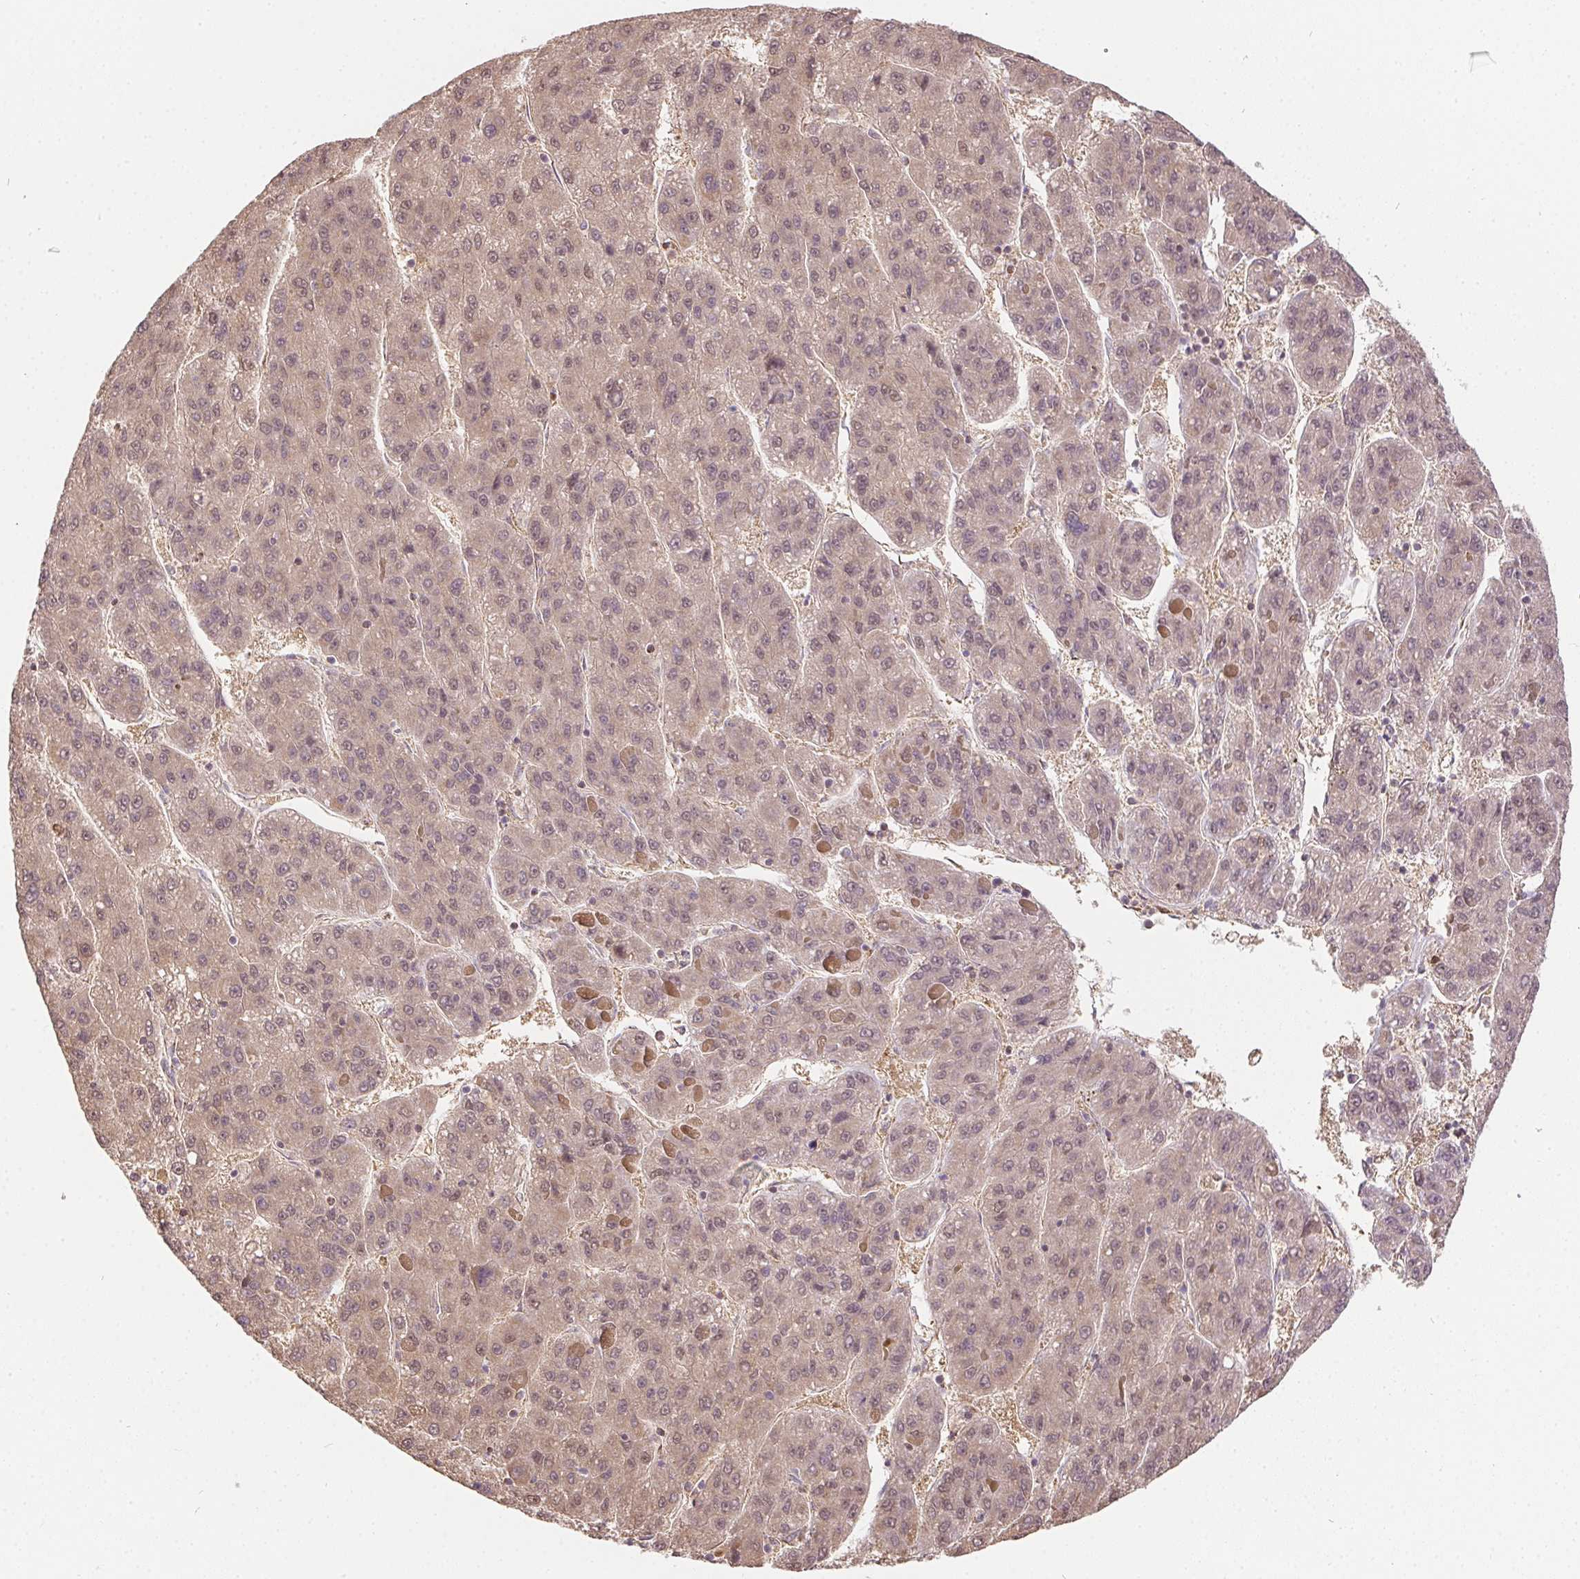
{"staining": {"intensity": "weak", "quantity": ">75%", "location": "cytoplasmic/membranous,nuclear"}, "tissue": "liver cancer", "cell_type": "Tumor cells", "image_type": "cancer", "snomed": [{"axis": "morphology", "description": "Carcinoma, Hepatocellular, NOS"}, {"axis": "topography", "description": "Liver"}], "caption": "Immunohistochemistry of human liver hepatocellular carcinoma demonstrates low levels of weak cytoplasmic/membranous and nuclear expression in approximately >75% of tumor cells. Nuclei are stained in blue.", "gene": "REV3L", "patient": {"sex": "female", "age": 82}}